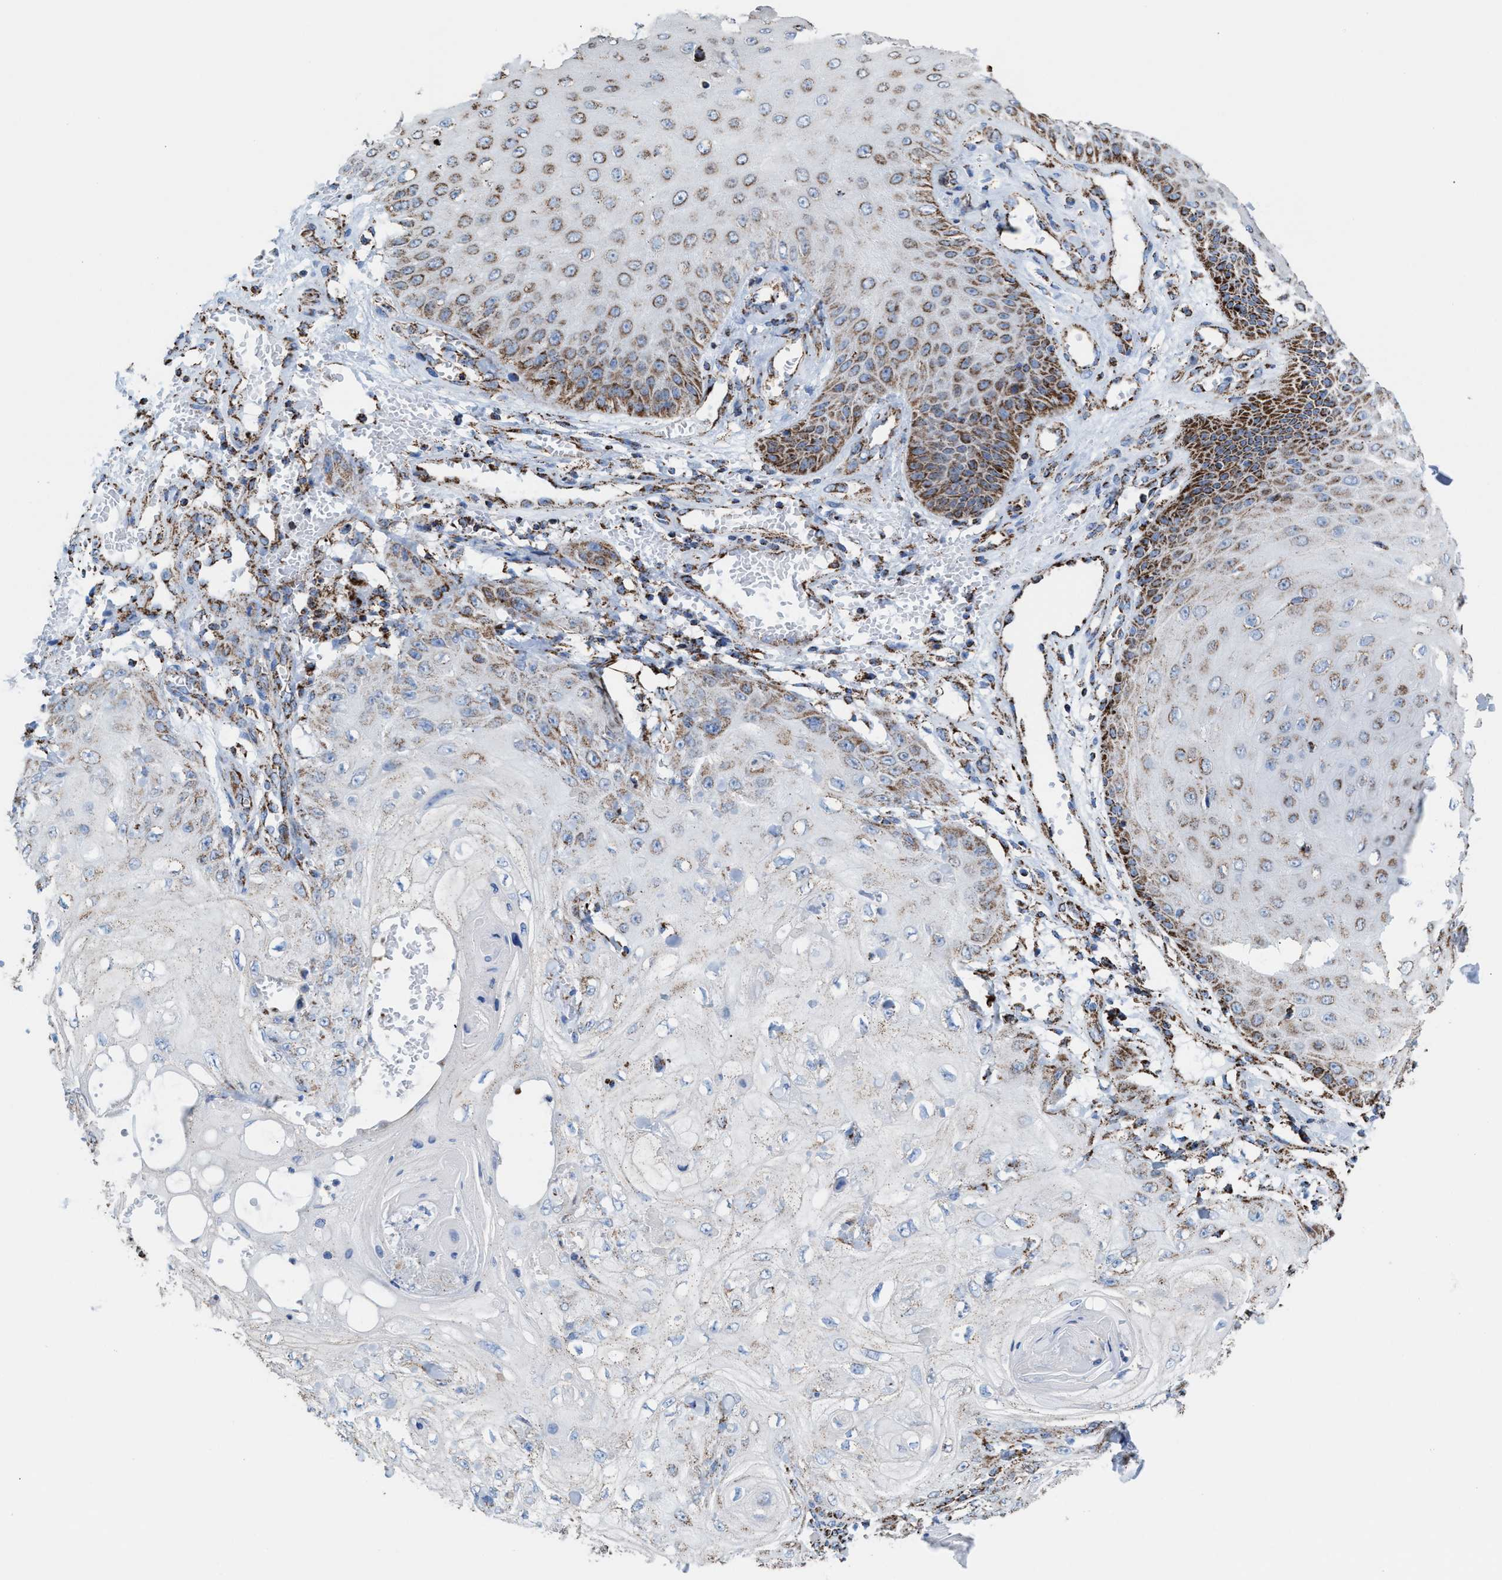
{"staining": {"intensity": "moderate", "quantity": "25%-75%", "location": "cytoplasmic/membranous"}, "tissue": "skin cancer", "cell_type": "Tumor cells", "image_type": "cancer", "snomed": [{"axis": "morphology", "description": "Squamous cell carcinoma, NOS"}, {"axis": "topography", "description": "Skin"}], "caption": "The image demonstrates immunohistochemical staining of skin squamous cell carcinoma. There is moderate cytoplasmic/membranous positivity is appreciated in about 25%-75% of tumor cells.", "gene": "ECHS1", "patient": {"sex": "male", "age": 74}}